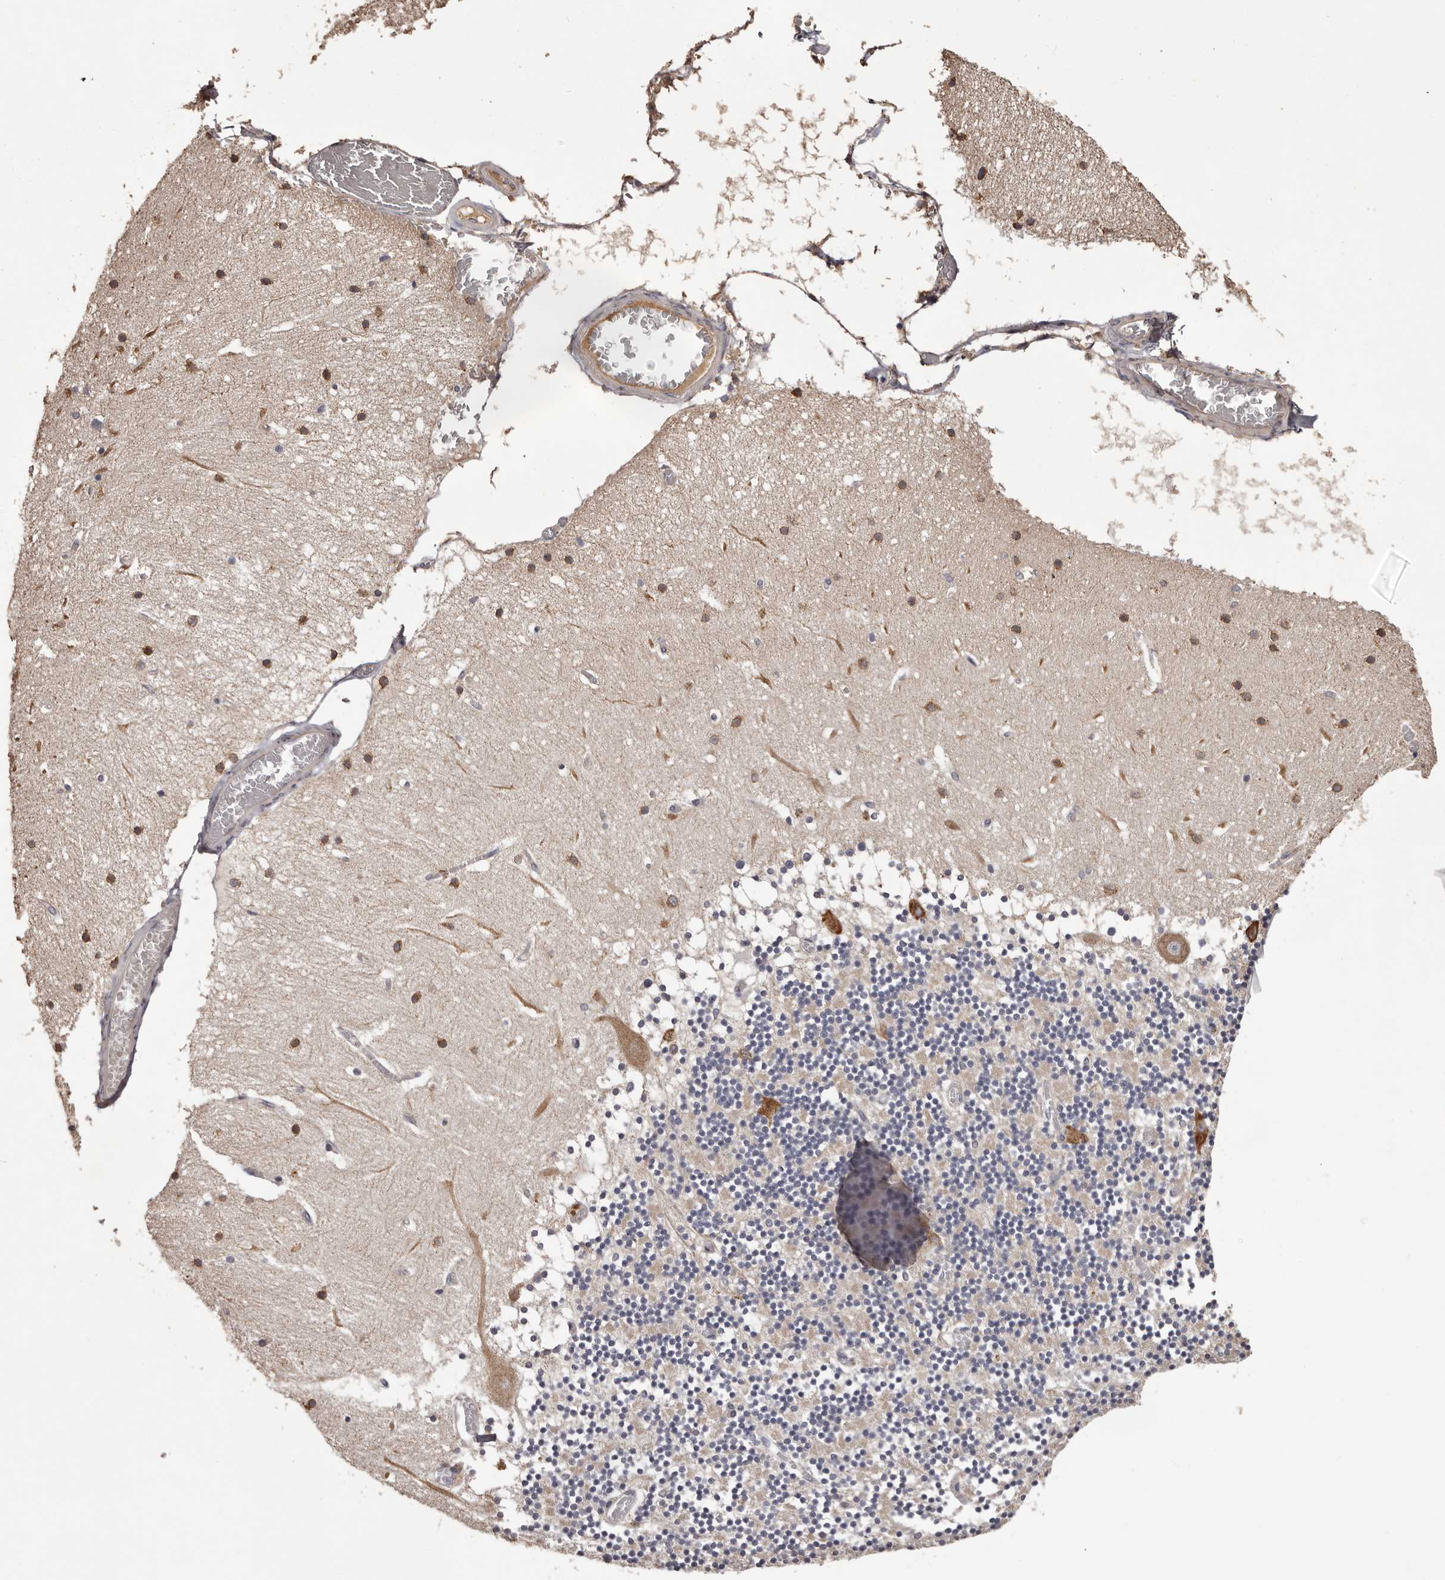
{"staining": {"intensity": "negative", "quantity": "none", "location": "none"}, "tissue": "cerebellum", "cell_type": "Cells in granular layer", "image_type": "normal", "snomed": [{"axis": "morphology", "description": "Normal tissue, NOS"}, {"axis": "topography", "description": "Cerebellum"}], "caption": "Cerebellum was stained to show a protein in brown. There is no significant expression in cells in granular layer. (DAB (3,3'-diaminobenzidine) immunohistochemistry with hematoxylin counter stain).", "gene": "ETNK1", "patient": {"sex": "female", "age": 28}}